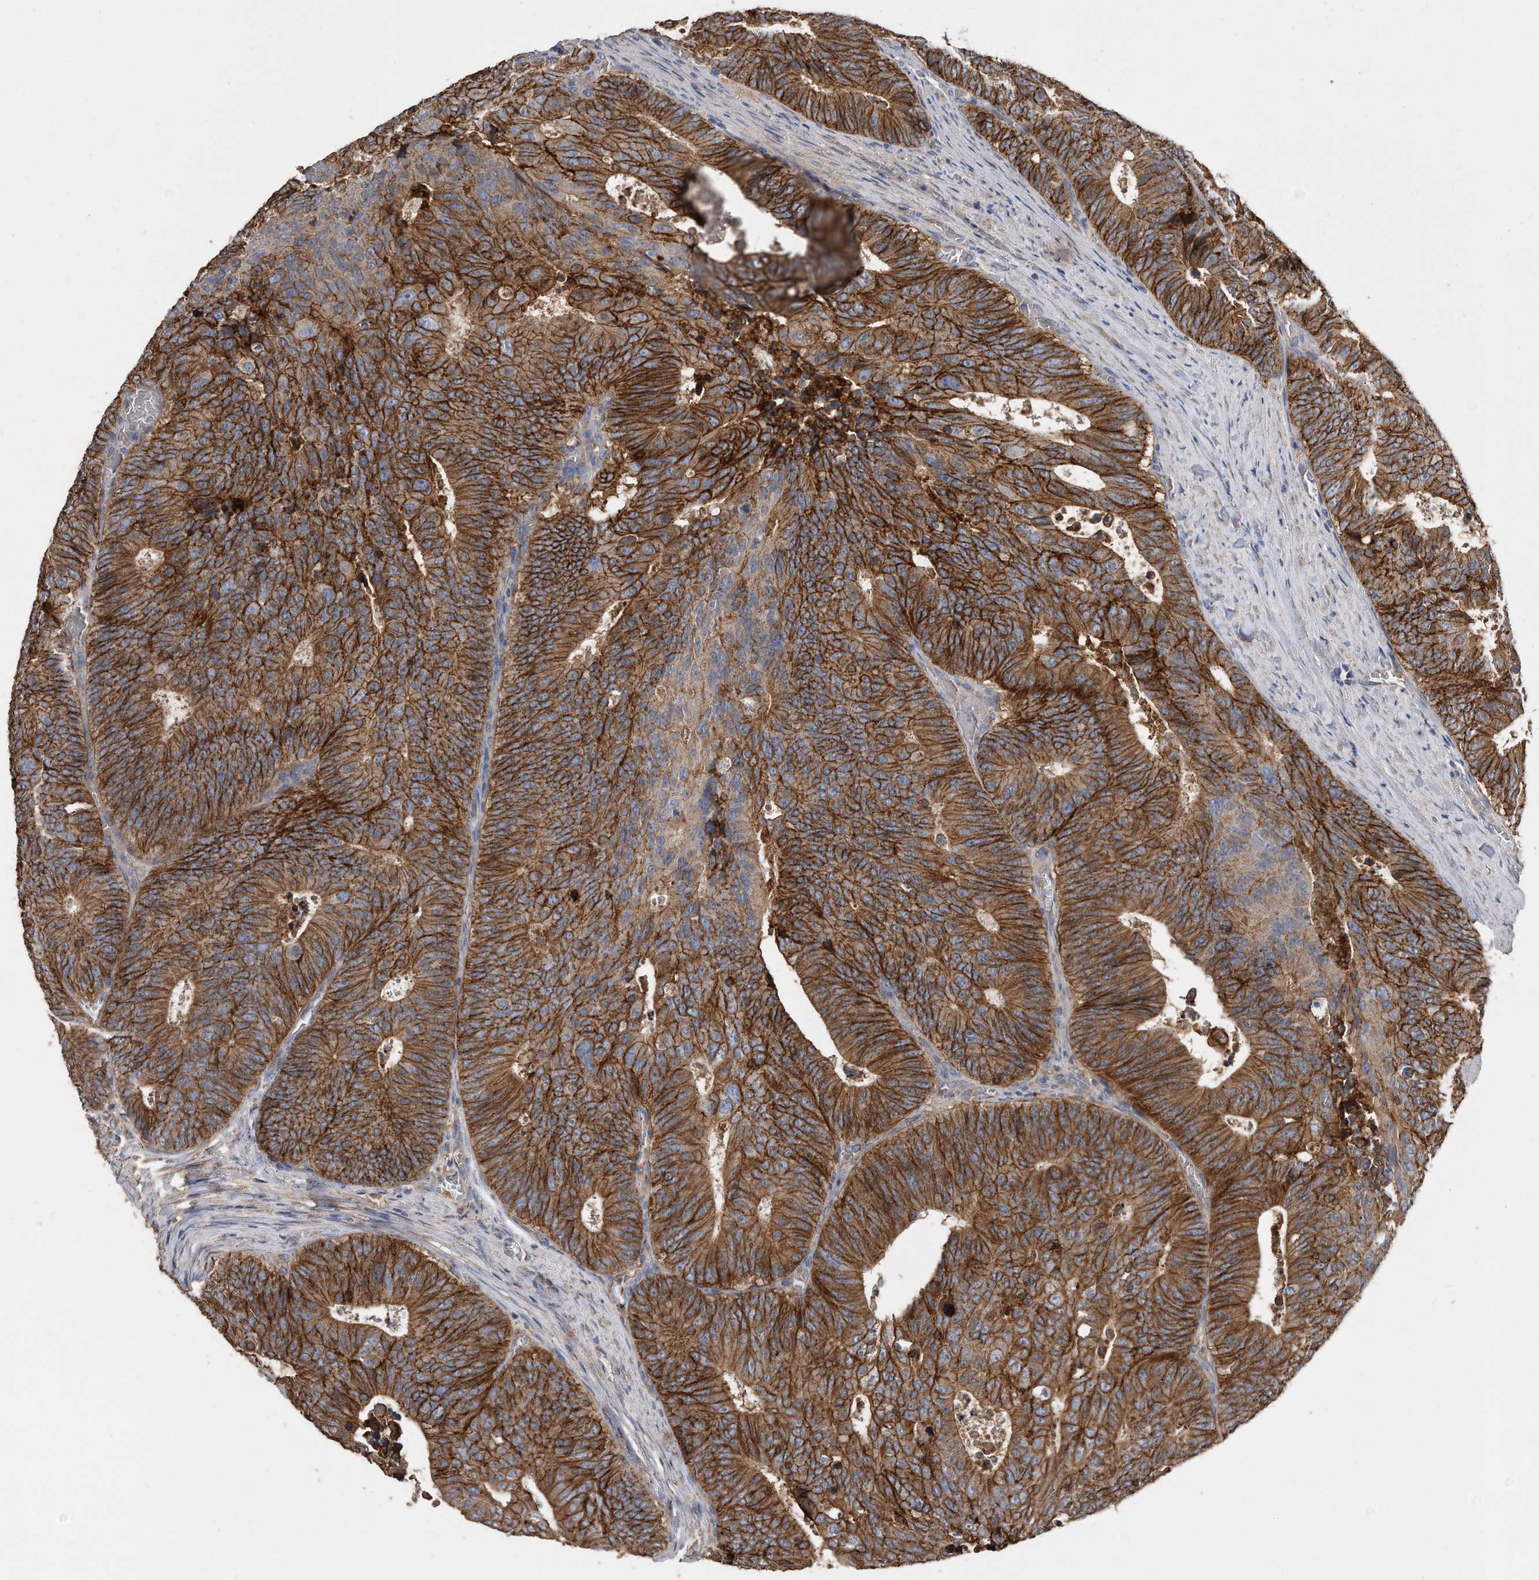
{"staining": {"intensity": "moderate", "quantity": ">75%", "location": "cytoplasmic/membranous"}, "tissue": "colorectal cancer", "cell_type": "Tumor cells", "image_type": "cancer", "snomed": [{"axis": "morphology", "description": "Adenocarcinoma, NOS"}, {"axis": "topography", "description": "Colon"}], "caption": "Immunohistochemistry (IHC) of colorectal adenocarcinoma demonstrates medium levels of moderate cytoplasmic/membranous positivity in about >75% of tumor cells. (Stains: DAB in brown, nuclei in blue, Microscopy: brightfield microscopy at high magnification).", "gene": "CDCP1", "patient": {"sex": "male", "age": 87}}